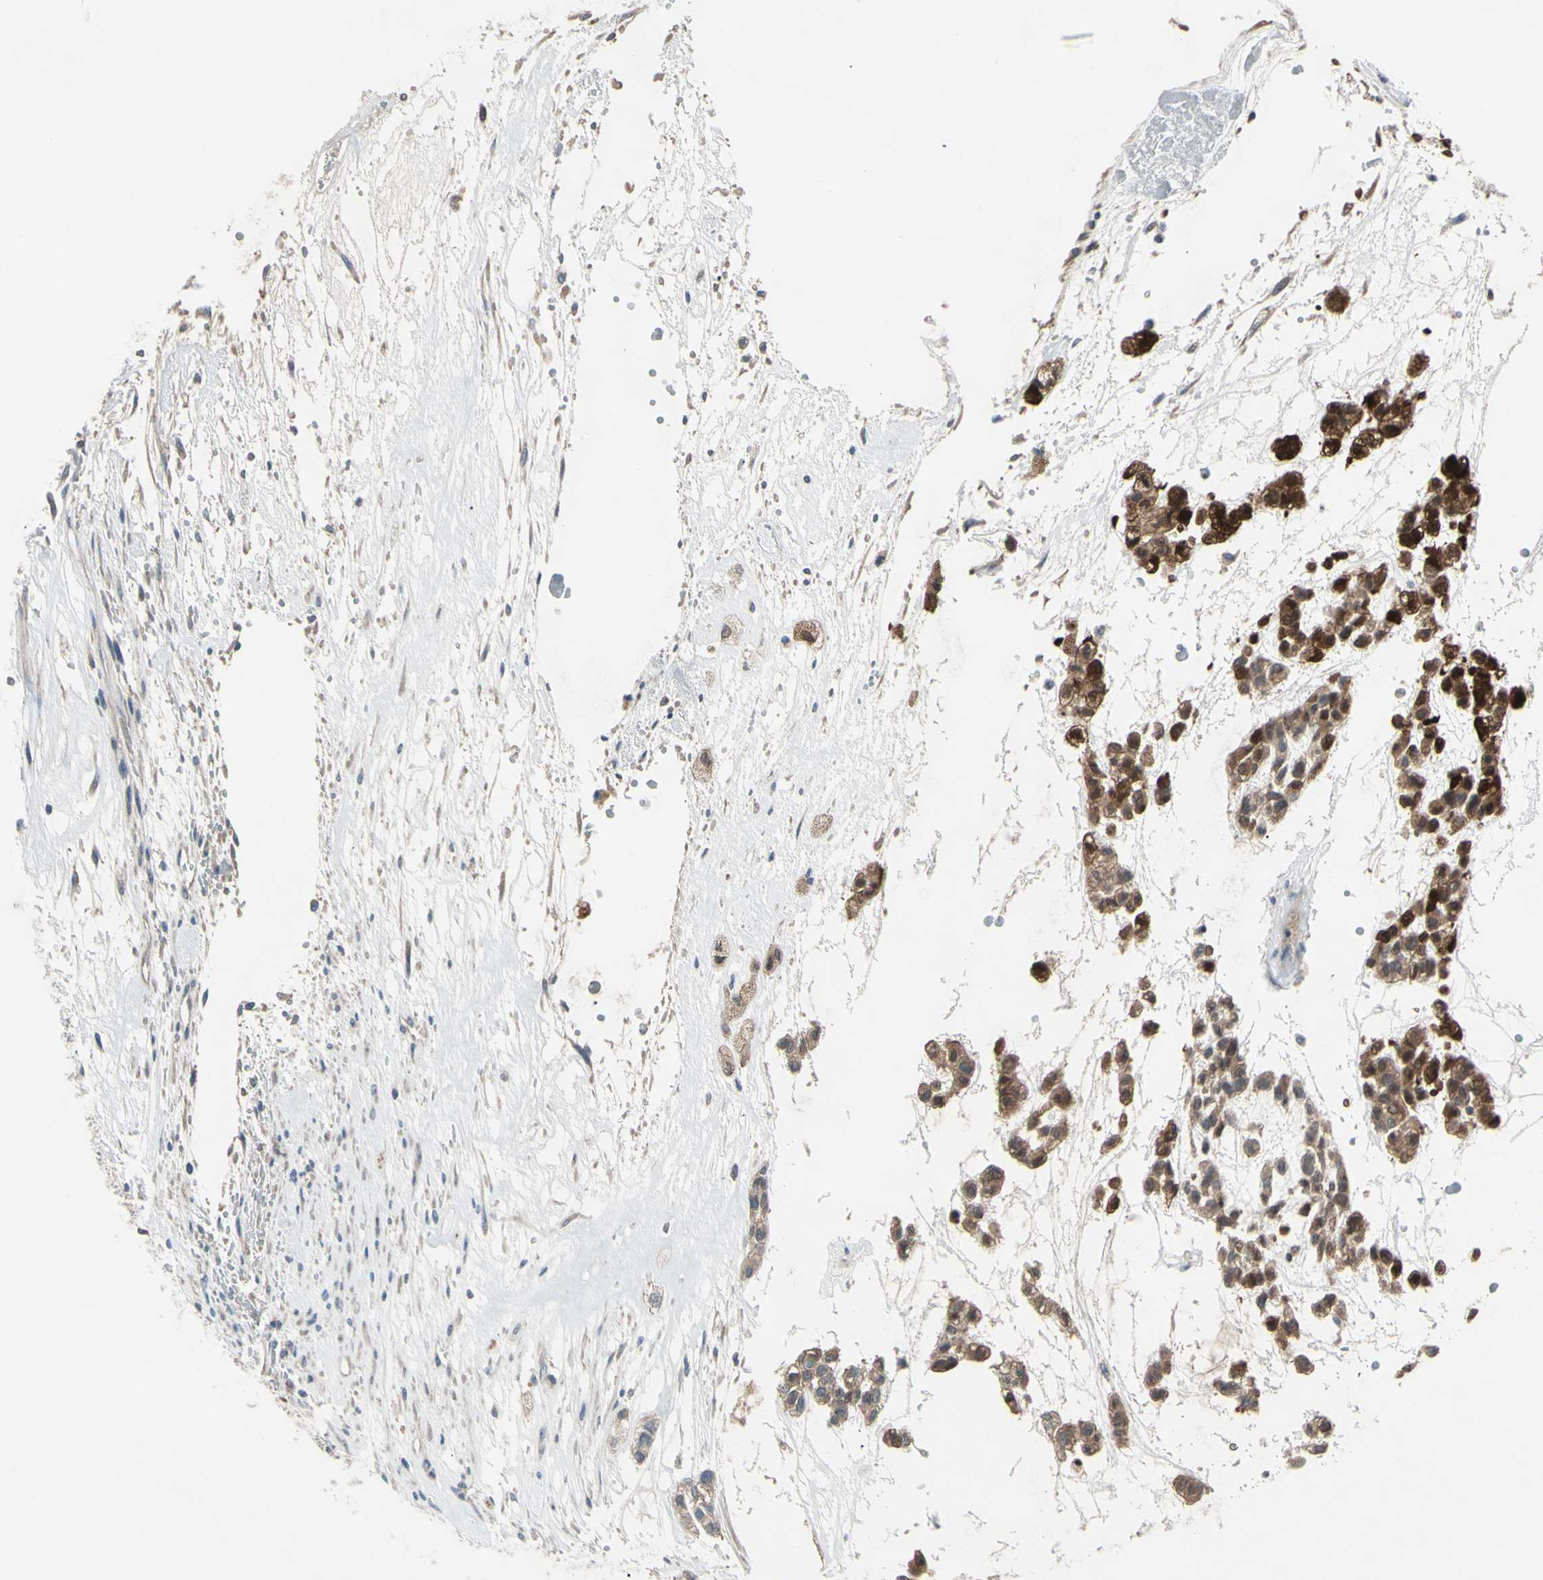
{"staining": {"intensity": "strong", "quantity": "<25%", "location": "cytoplasmic/membranous"}, "tissue": "head and neck cancer", "cell_type": "Tumor cells", "image_type": "cancer", "snomed": [{"axis": "morphology", "description": "Adenocarcinoma, NOS"}, {"axis": "morphology", "description": "Adenoma, NOS"}, {"axis": "topography", "description": "Head-Neck"}], "caption": "This is an image of IHC staining of head and neck adenoma, which shows strong positivity in the cytoplasmic/membranous of tumor cells.", "gene": "AFP", "patient": {"sex": "female", "age": 55}}